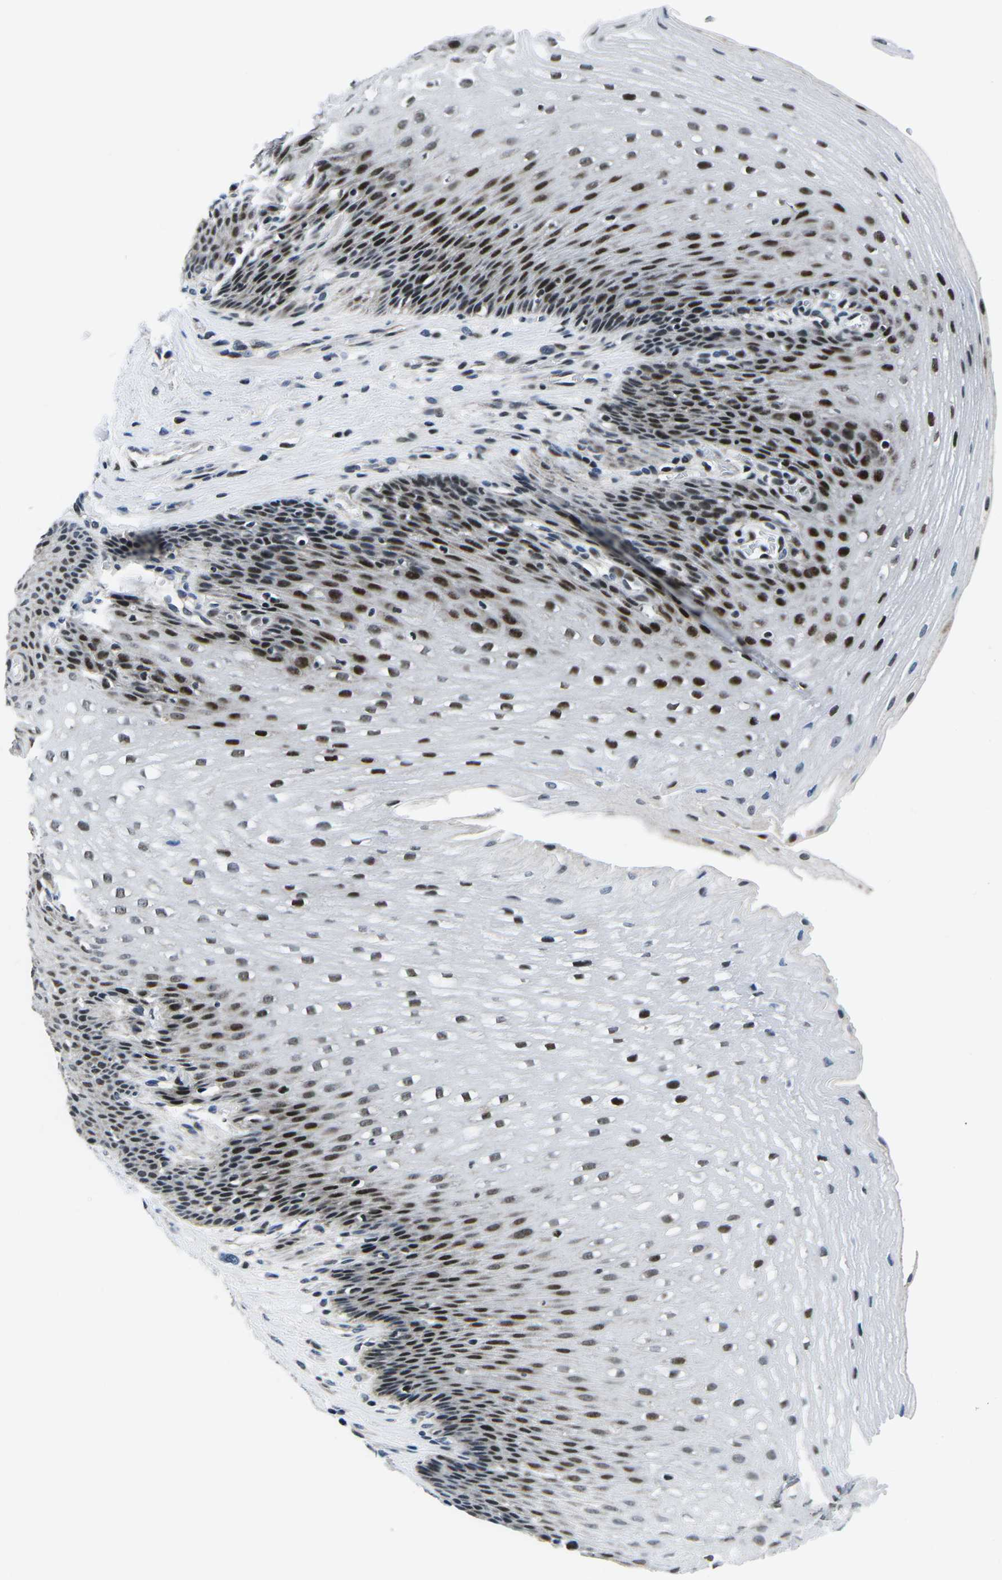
{"staining": {"intensity": "strong", "quantity": ">75%", "location": "nuclear"}, "tissue": "esophagus", "cell_type": "Squamous epithelial cells", "image_type": "normal", "snomed": [{"axis": "morphology", "description": "Normal tissue, NOS"}, {"axis": "topography", "description": "Esophagus"}], "caption": "Strong nuclear expression is appreciated in about >75% of squamous epithelial cells in unremarkable esophagus. The protein of interest is stained brown, and the nuclei are stained in blue (DAB (3,3'-diaminobenzidine) IHC with brightfield microscopy, high magnification).", "gene": "CDC73", "patient": {"sex": "male", "age": 48}}